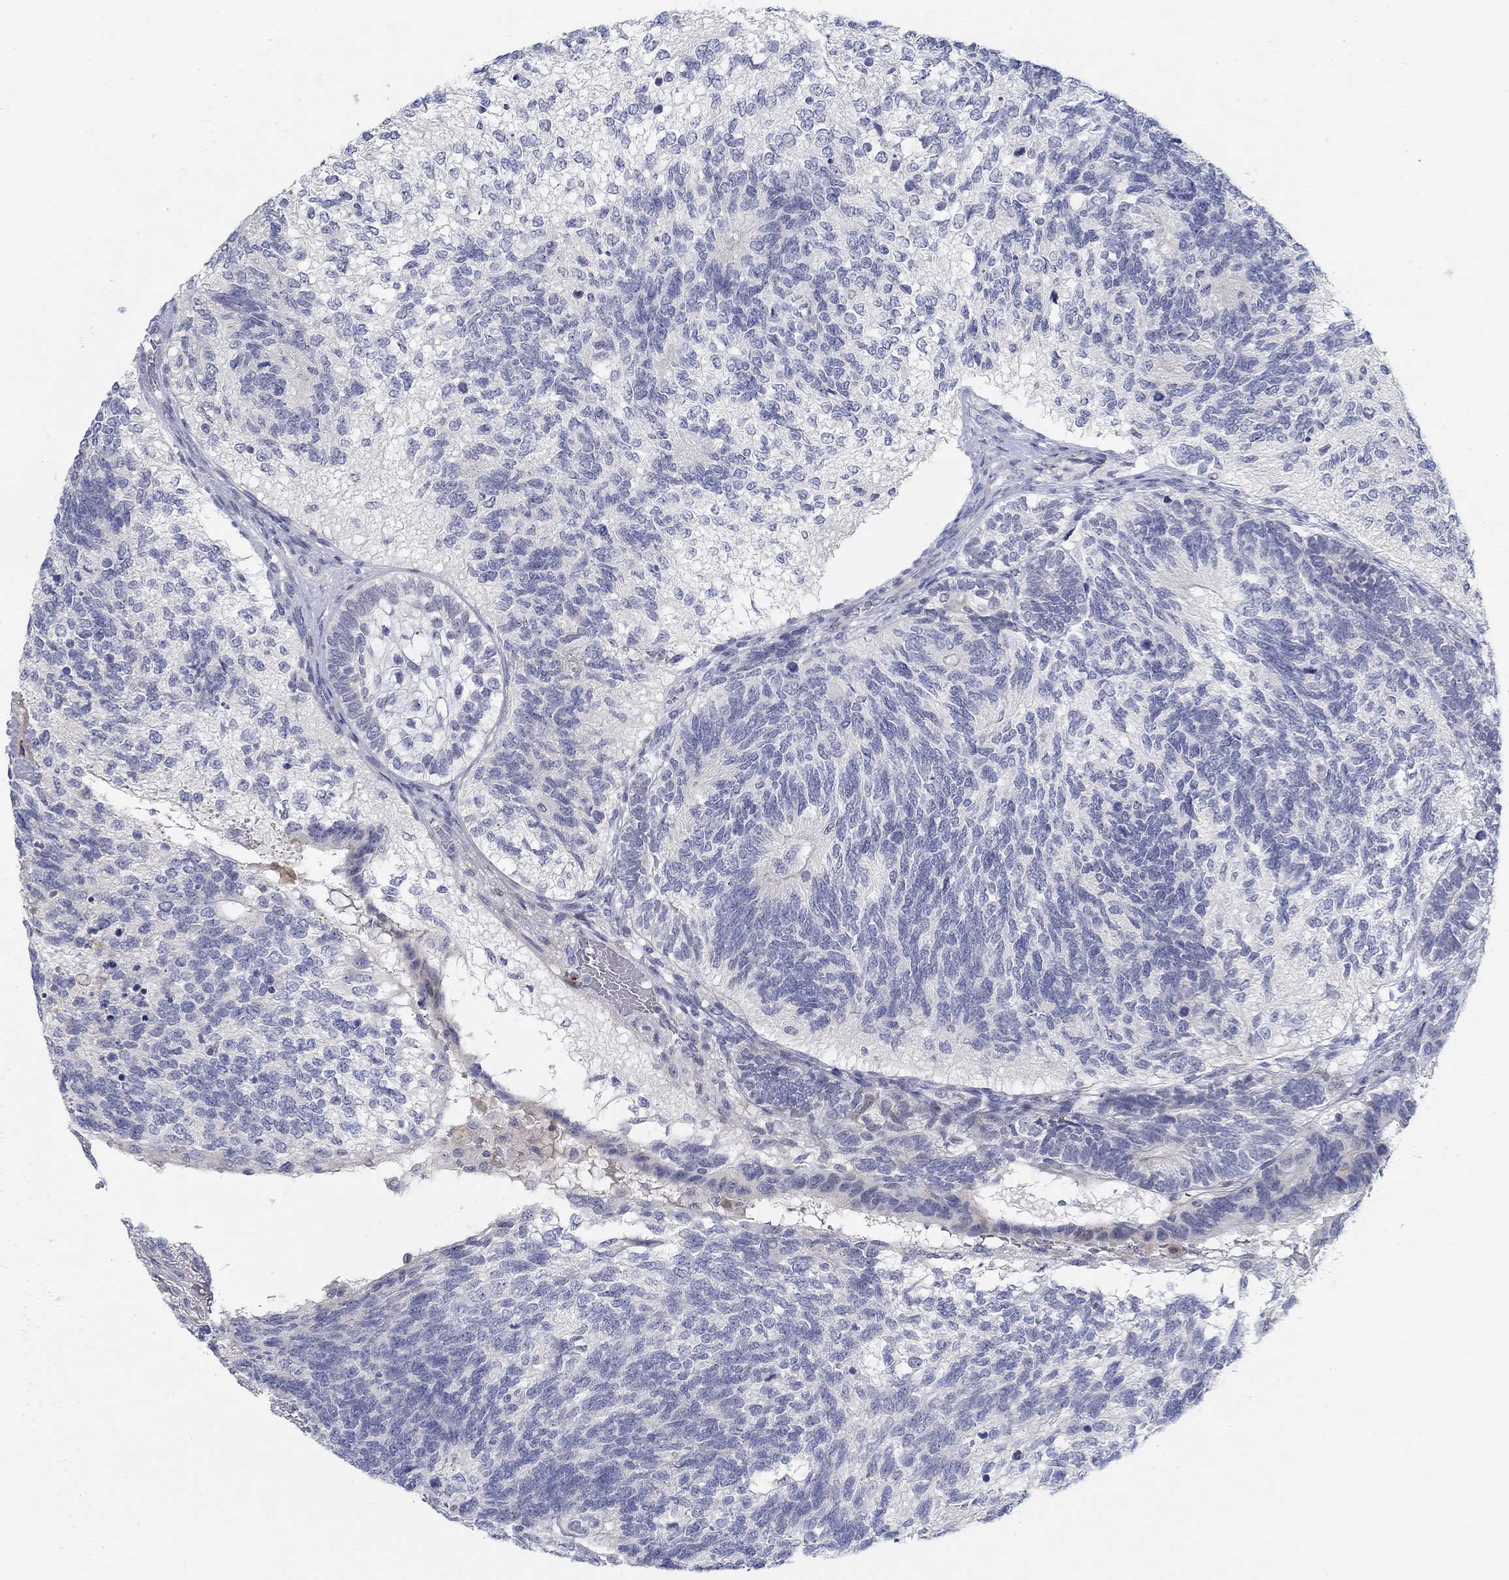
{"staining": {"intensity": "negative", "quantity": "none", "location": "none"}, "tissue": "testis cancer", "cell_type": "Tumor cells", "image_type": "cancer", "snomed": [{"axis": "morphology", "description": "Seminoma, NOS"}, {"axis": "morphology", "description": "Carcinoma, Embryonal, NOS"}, {"axis": "topography", "description": "Testis"}], "caption": "Immunohistochemistry of human embryonal carcinoma (testis) shows no positivity in tumor cells. (Stains: DAB IHC with hematoxylin counter stain, Microscopy: brightfield microscopy at high magnification).", "gene": "ANO7", "patient": {"sex": "male", "age": 41}}